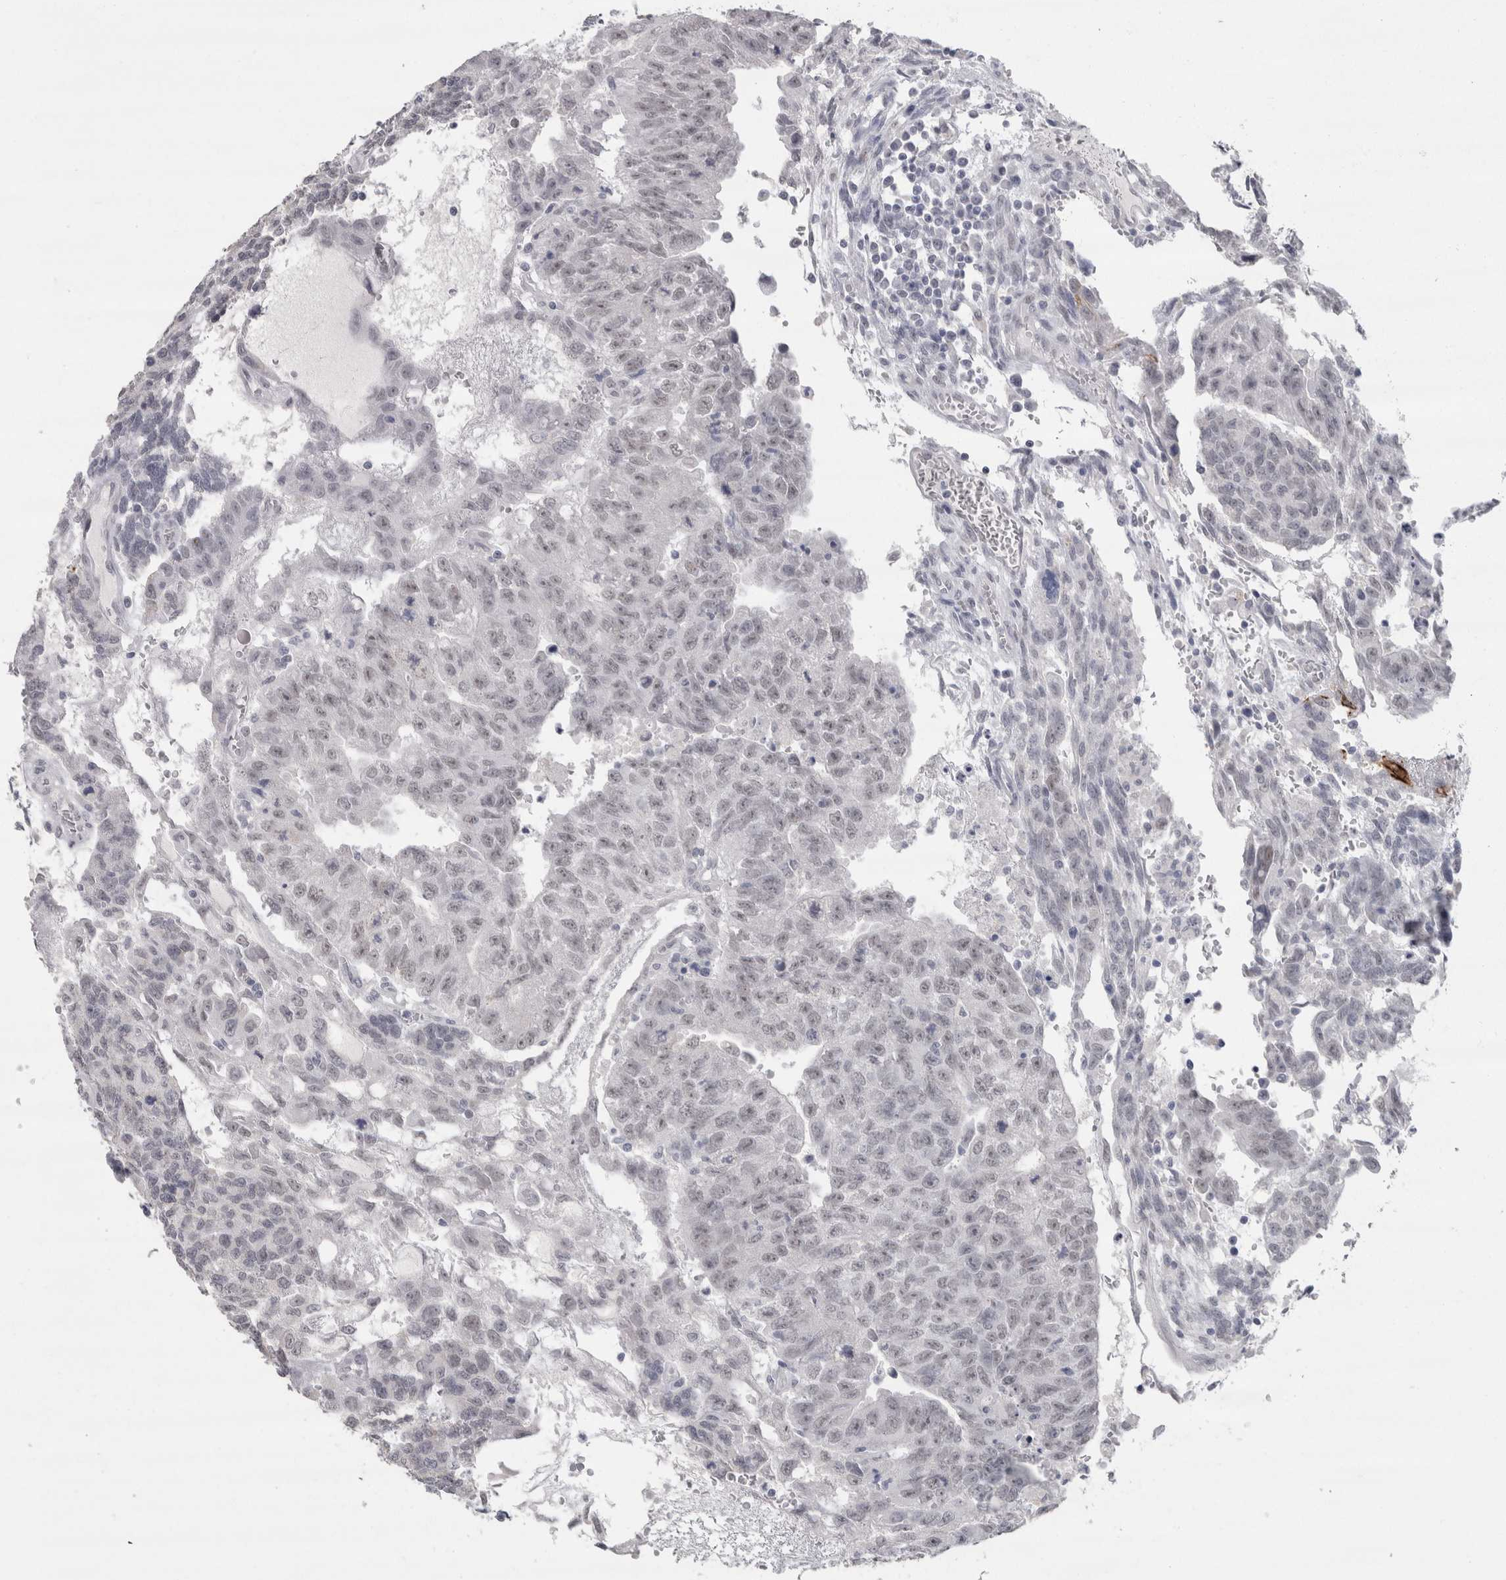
{"staining": {"intensity": "weak", "quantity": ">75%", "location": "nuclear"}, "tissue": "testis cancer", "cell_type": "Tumor cells", "image_type": "cancer", "snomed": [{"axis": "morphology", "description": "Seminoma, NOS"}, {"axis": "morphology", "description": "Carcinoma, Embryonal, NOS"}, {"axis": "topography", "description": "Testis"}], "caption": "A brown stain shows weak nuclear positivity of a protein in human testis cancer (embryonal carcinoma) tumor cells.", "gene": "CDH17", "patient": {"sex": "male", "age": 52}}